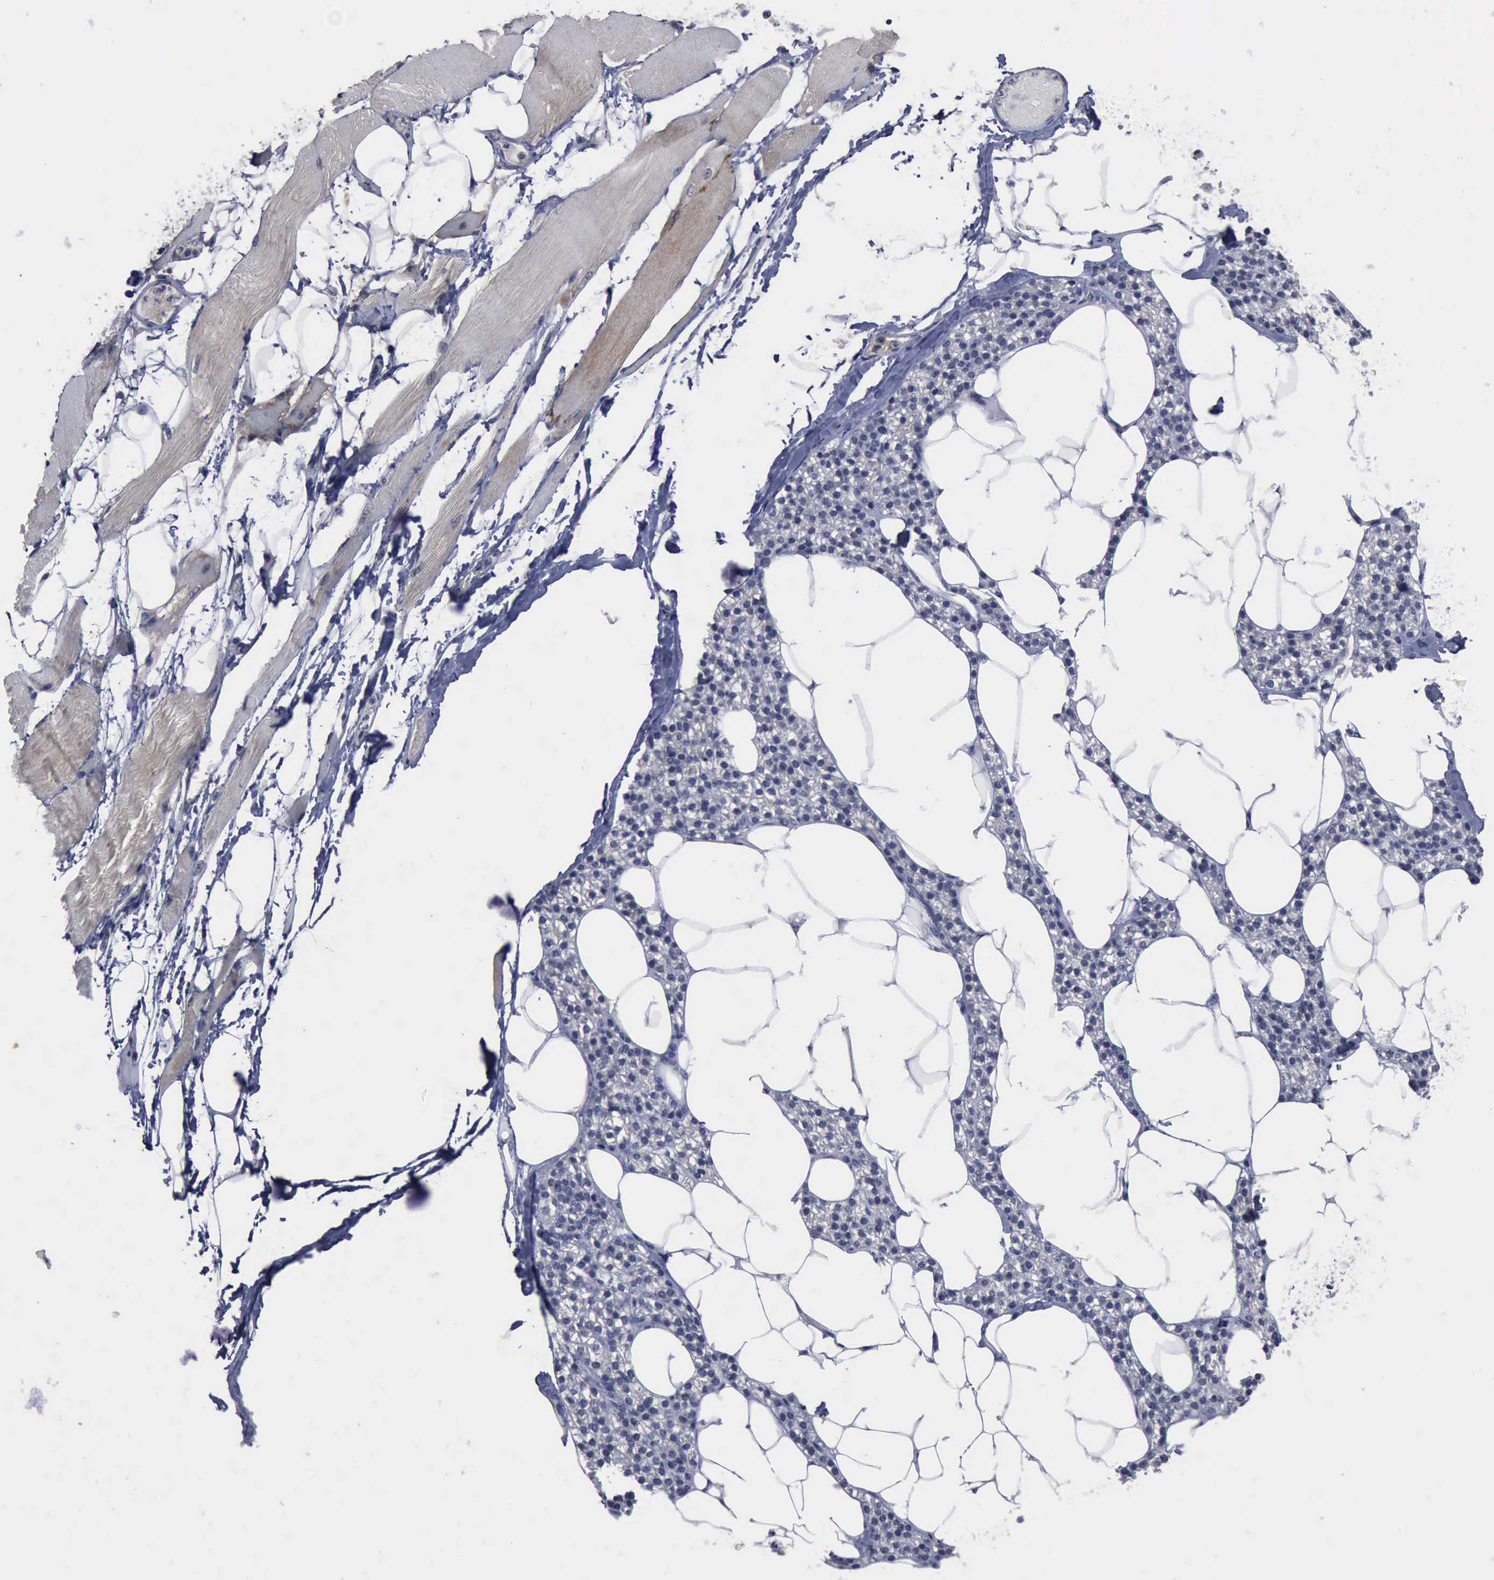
{"staining": {"intensity": "weak", "quantity": "25%-75%", "location": "cytoplasmic/membranous"}, "tissue": "skeletal muscle", "cell_type": "Myocytes", "image_type": "normal", "snomed": [{"axis": "morphology", "description": "Normal tissue, NOS"}, {"axis": "topography", "description": "Skeletal muscle"}, {"axis": "topography", "description": "Parathyroid gland"}], "caption": "DAB immunohistochemical staining of benign skeletal muscle displays weak cytoplasmic/membranous protein staining in approximately 25%-75% of myocytes.", "gene": "MYO18B", "patient": {"sex": "female", "age": 37}}